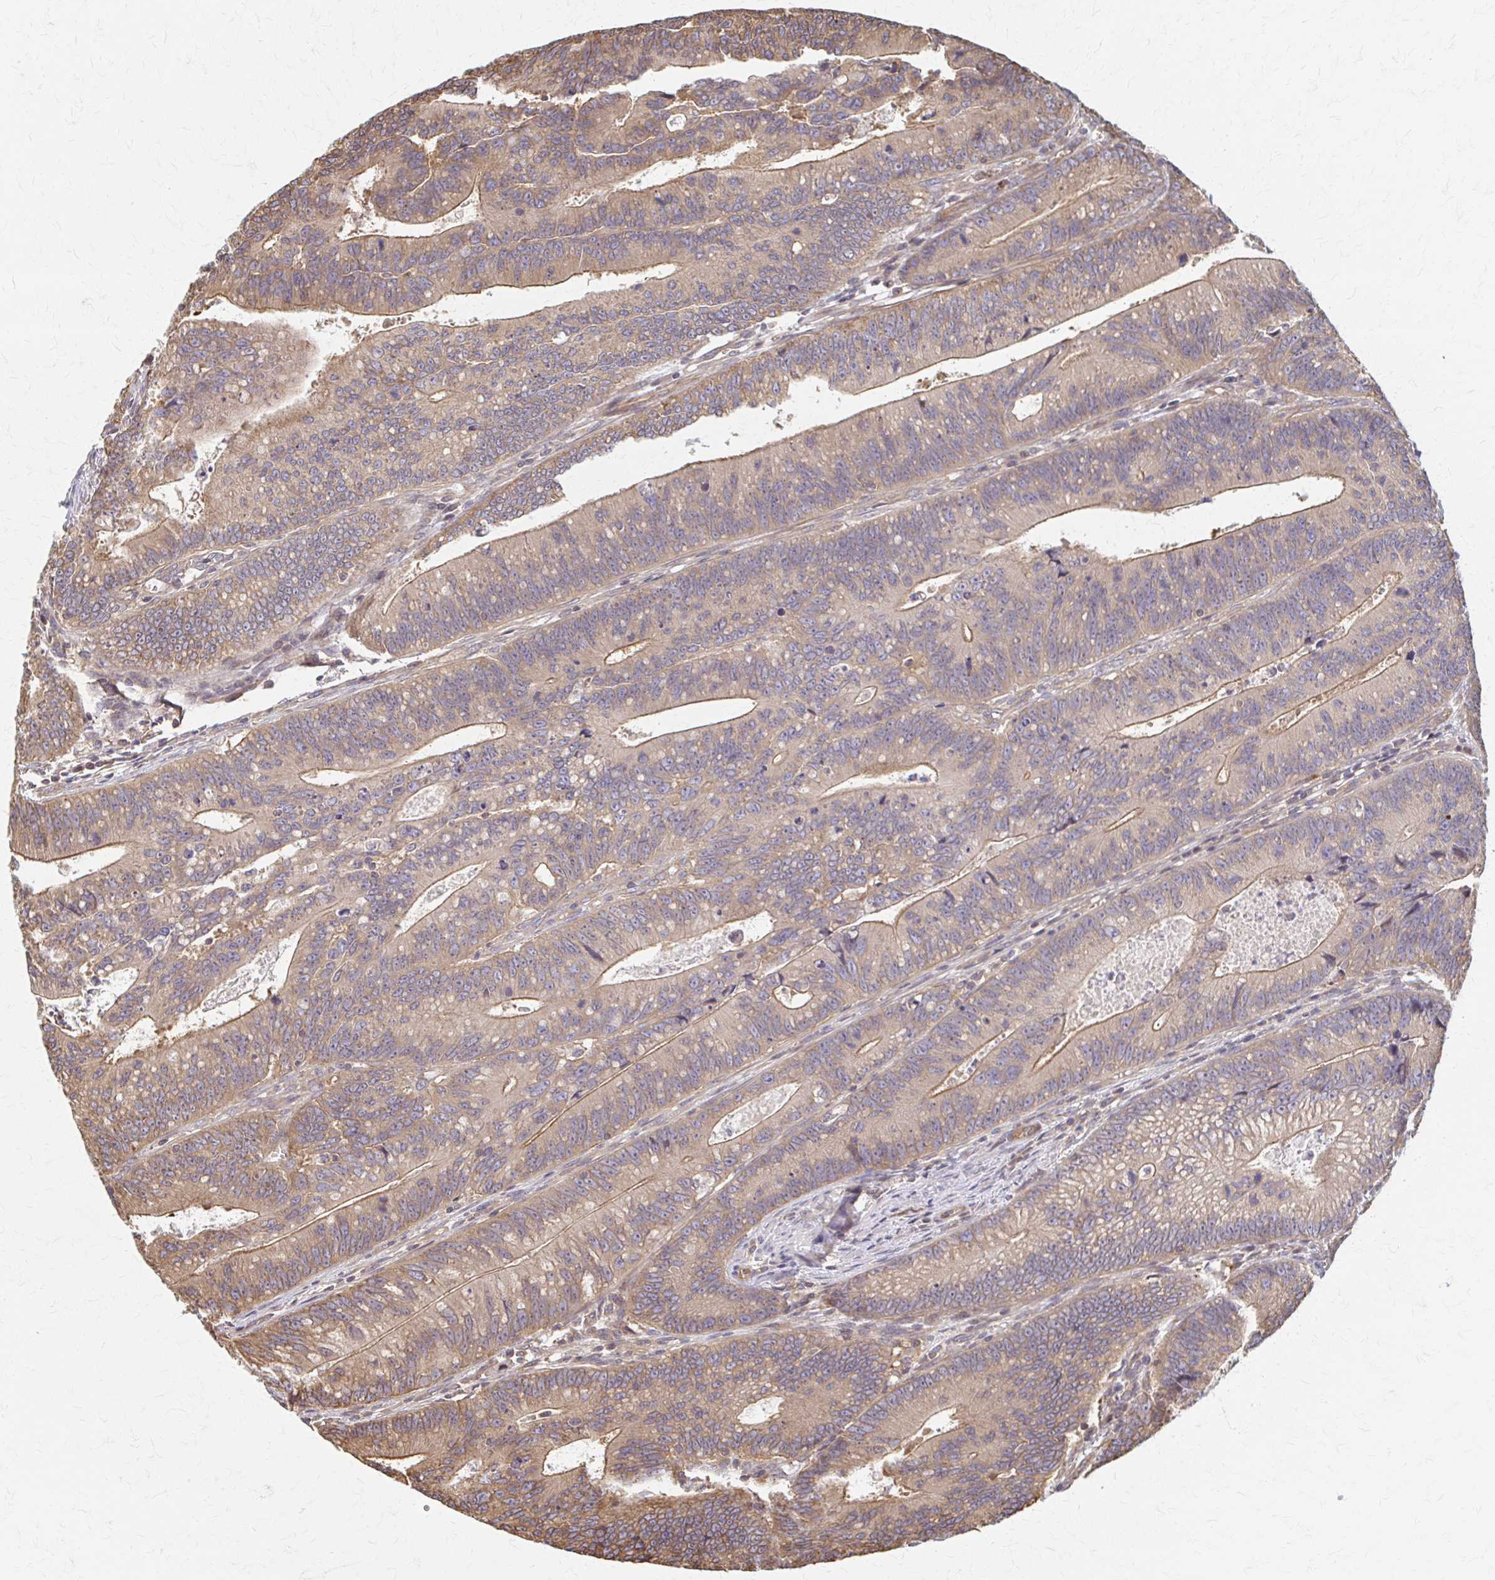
{"staining": {"intensity": "moderate", "quantity": ">75%", "location": "cytoplasmic/membranous"}, "tissue": "colorectal cancer", "cell_type": "Tumor cells", "image_type": "cancer", "snomed": [{"axis": "morphology", "description": "Adenocarcinoma, NOS"}, {"axis": "topography", "description": "Rectum"}], "caption": "Tumor cells reveal medium levels of moderate cytoplasmic/membranous positivity in about >75% of cells in human colorectal cancer (adenocarcinoma).", "gene": "ARHGAP35", "patient": {"sex": "female", "age": 81}}